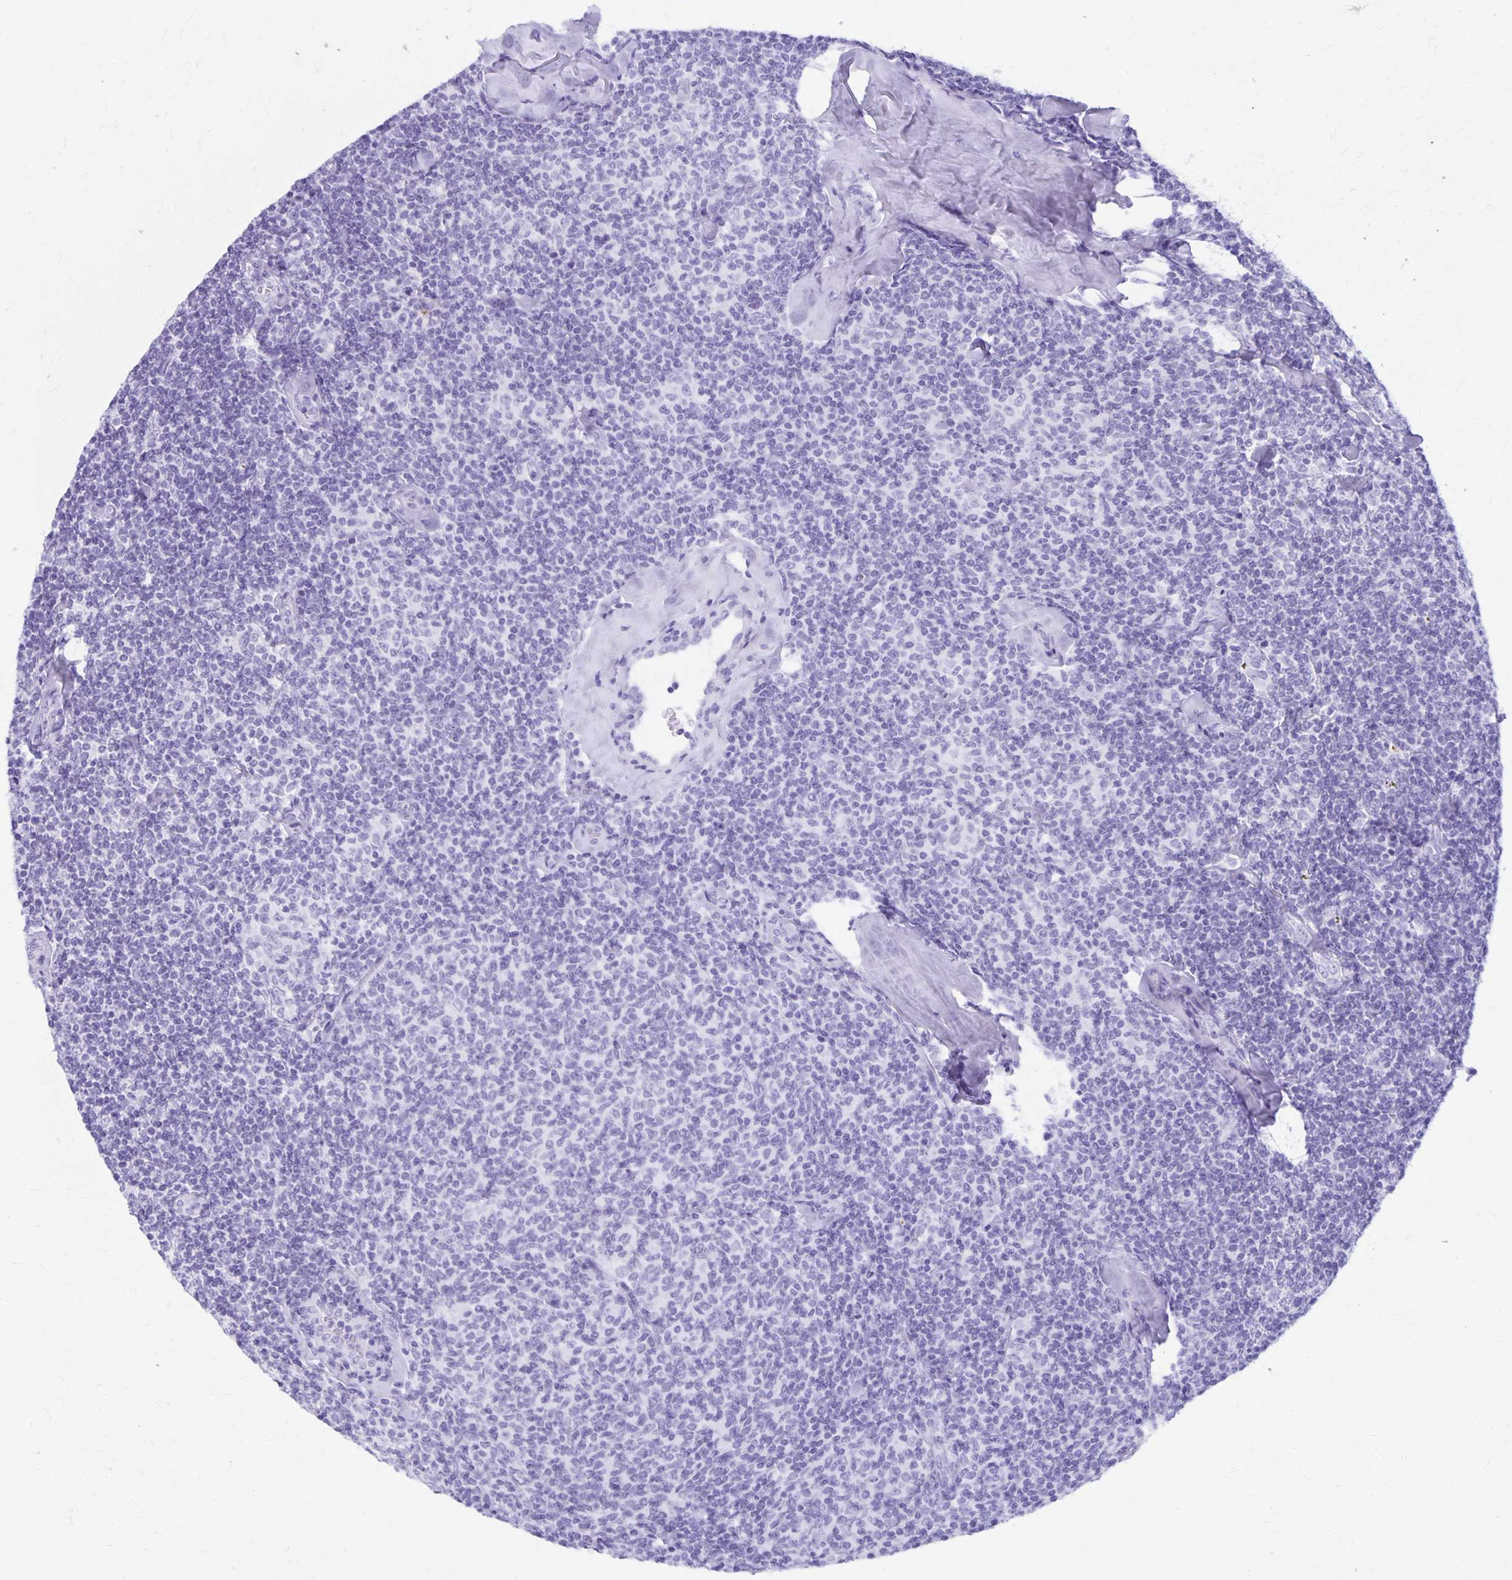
{"staining": {"intensity": "negative", "quantity": "none", "location": "none"}, "tissue": "lymphoma", "cell_type": "Tumor cells", "image_type": "cancer", "snomed": [{"axis": "morphology", "description": "Malignant lymphoma, non-Hodgkin's type, Low grade"}, {"axis": "topography", "description": "Lymph node"}], "caption": "An immunohistochemistry (IHC) micrograph of malignant lymphoma, non-Hodgkin's type (low-grade) is shown. There is no staining in tumor cells of malignant lymphoma, non-Hodgkin's type (low-grade).", "gene": "DEFA5", "patient": {"sex": "female", "age": 56}}